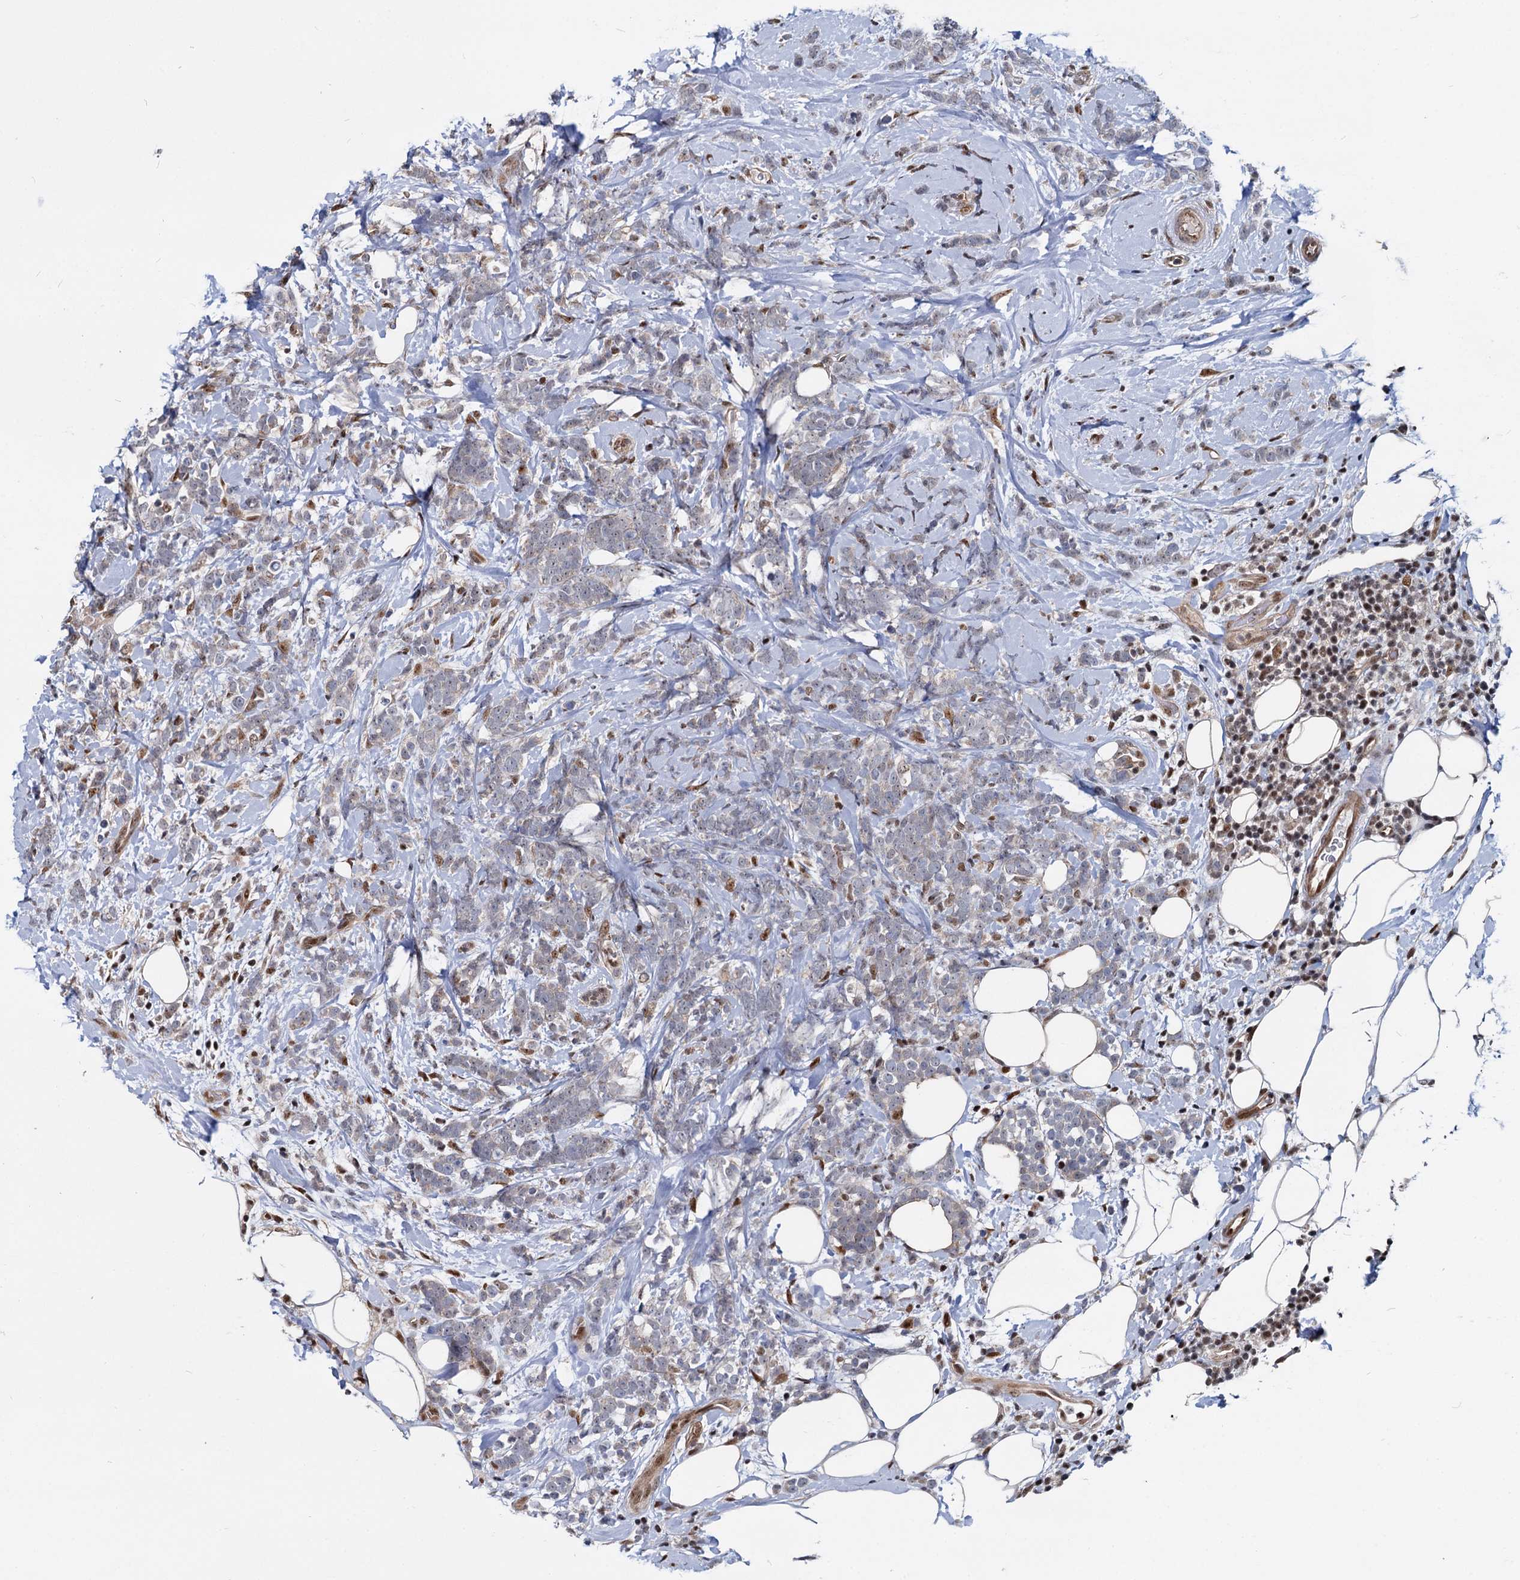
{"staining": {"intensity": "negative", "quantity": "none", "location": "none"}, "tissue": "breast cancer", "cell_type": "Tumor cells", "image_type": "cancer", "snomed": [{"axis": "morphology", "description": "Lobular carcinoma"}, {"axis": "topography", "description": "Breast"}], "caption": "The IHC photomicrograph has no significant staining in tumor cells of breast lobular carcinoma tissue.", "gene": "UBLCP1", "patient": {"sex": "female", "age": 58}}